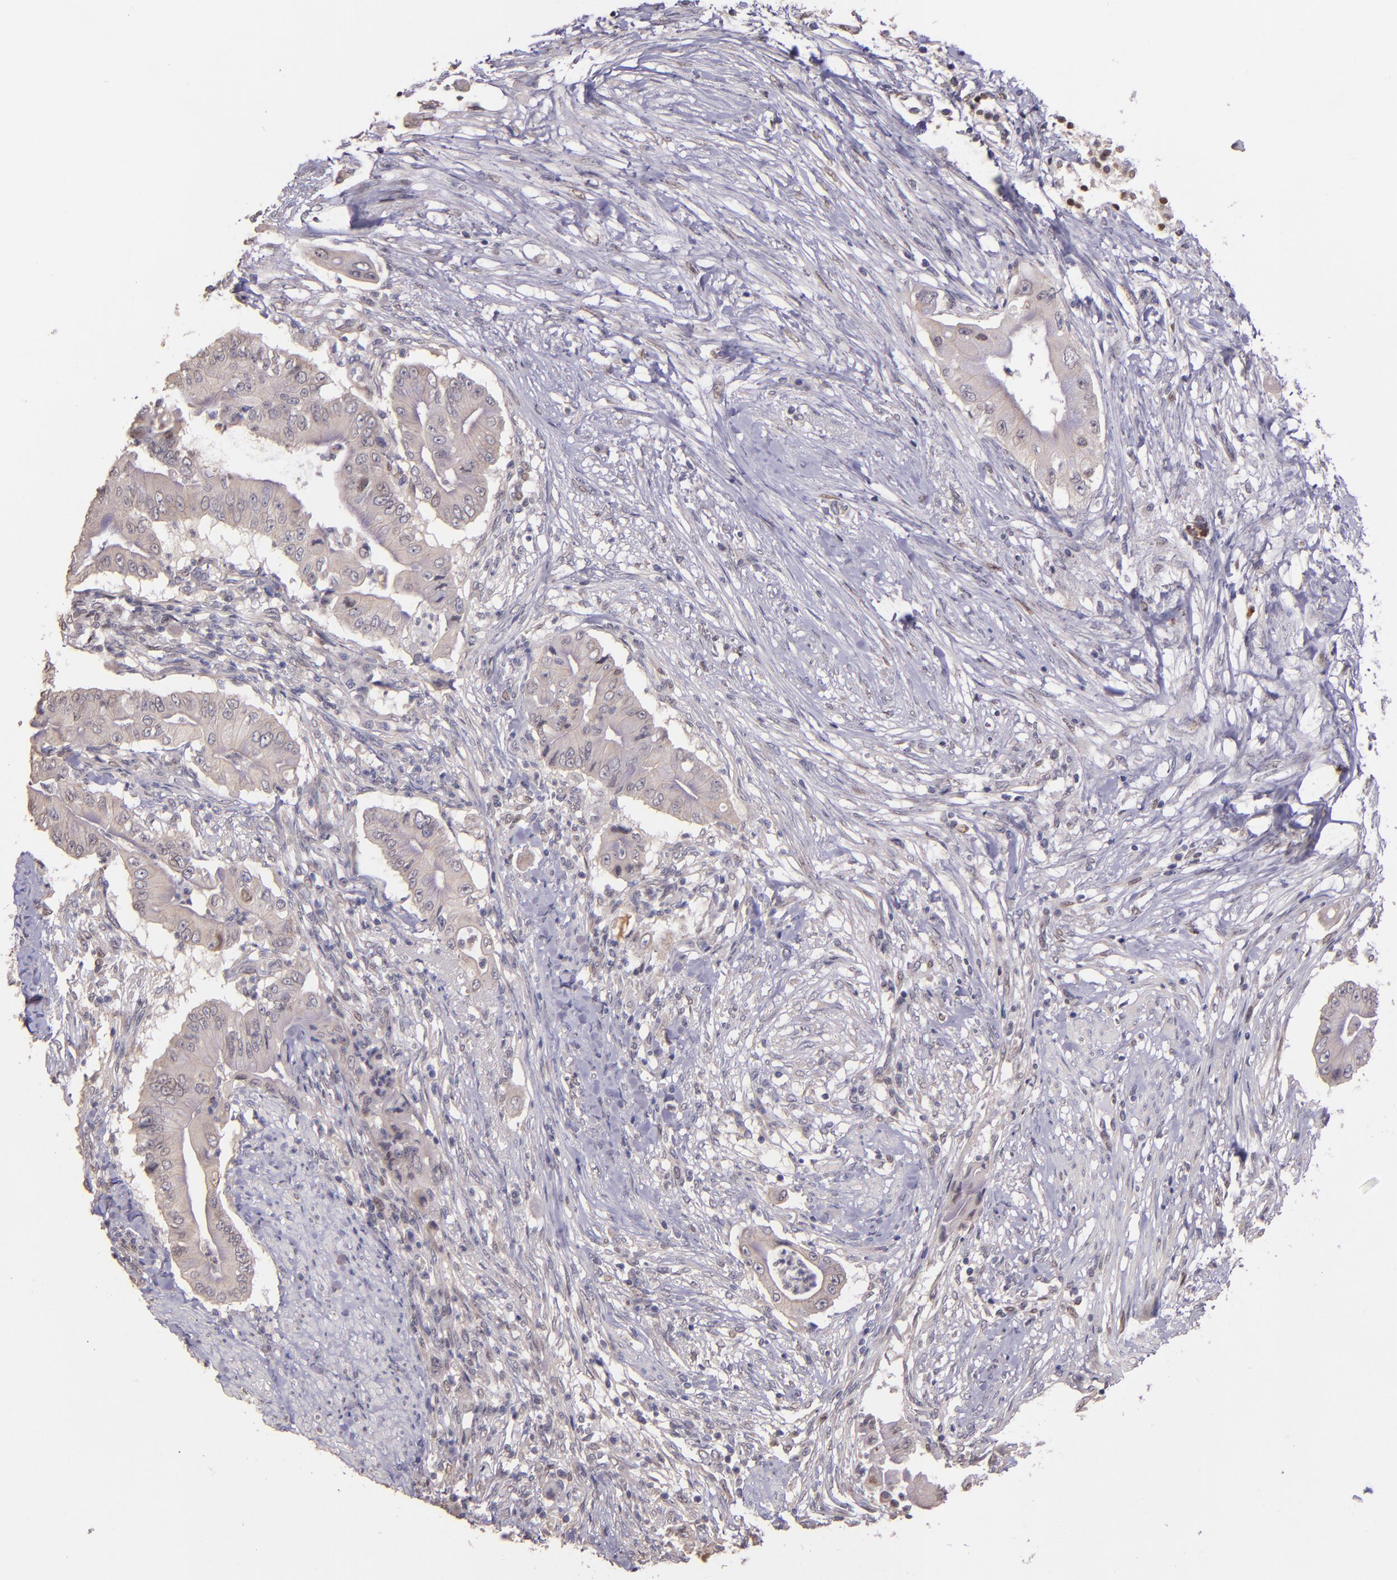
{"staining": {"intensity": "weak", "quantity": "<25%", "location": "cytoplasmic/membranous"}, "tissue": "pancreatic cancer", "cell_type": "Tumor cells", "image_type": "cancer", "snomed": [{"axis": "morphology", "description": "Adenocarcinoma, NOS"}, {"axis": "topography", "description": "Pancreas"}], "caption": "Human pancreatic adenocarcinoma stained for a protein using immunohistochemistry exhibits no staining in tumor cells.", "gene": "NUP62CL", "patient": {"sex": "male", "age": 62}}